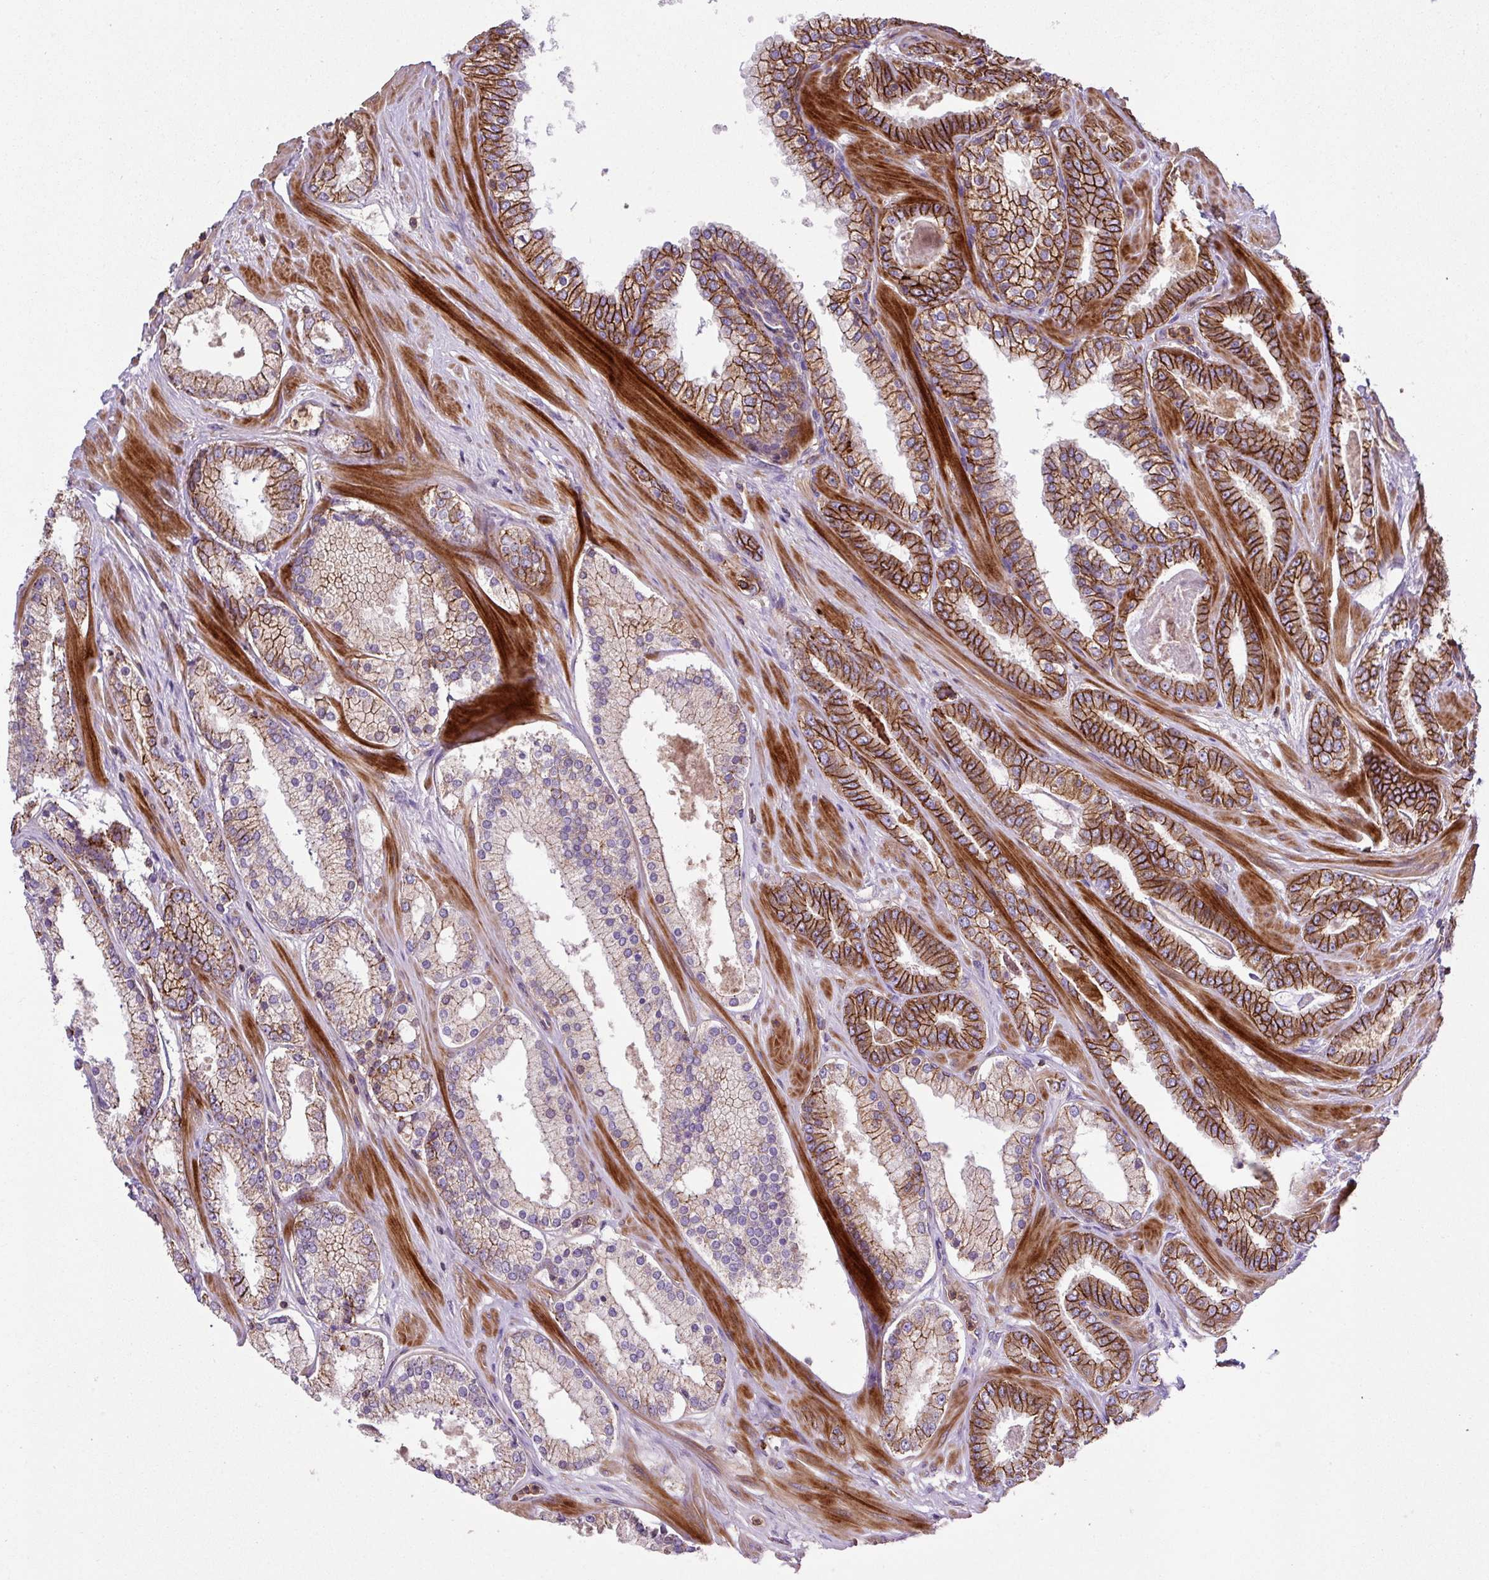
{"staining": {"intensity": "strong", "quantity": "<25%", "location": "cytoplasmic/membranous"}, "tissue": "prostate cancer", "cell_type": "Tumor cells", "image_type": "cancer", "snomed": [{"axis": "morphology", "description": "Adenocarcinoma, Low grade"}, {"axis": "topography", "description": "Prostate"}], "caption": "The immunohistochemical stain labels strong cytoplasmic/membranous staining in tumor cells of prostate cancer tissue.", "gene": "RIC1", "patient": {"sex": "male", "age": 42}}